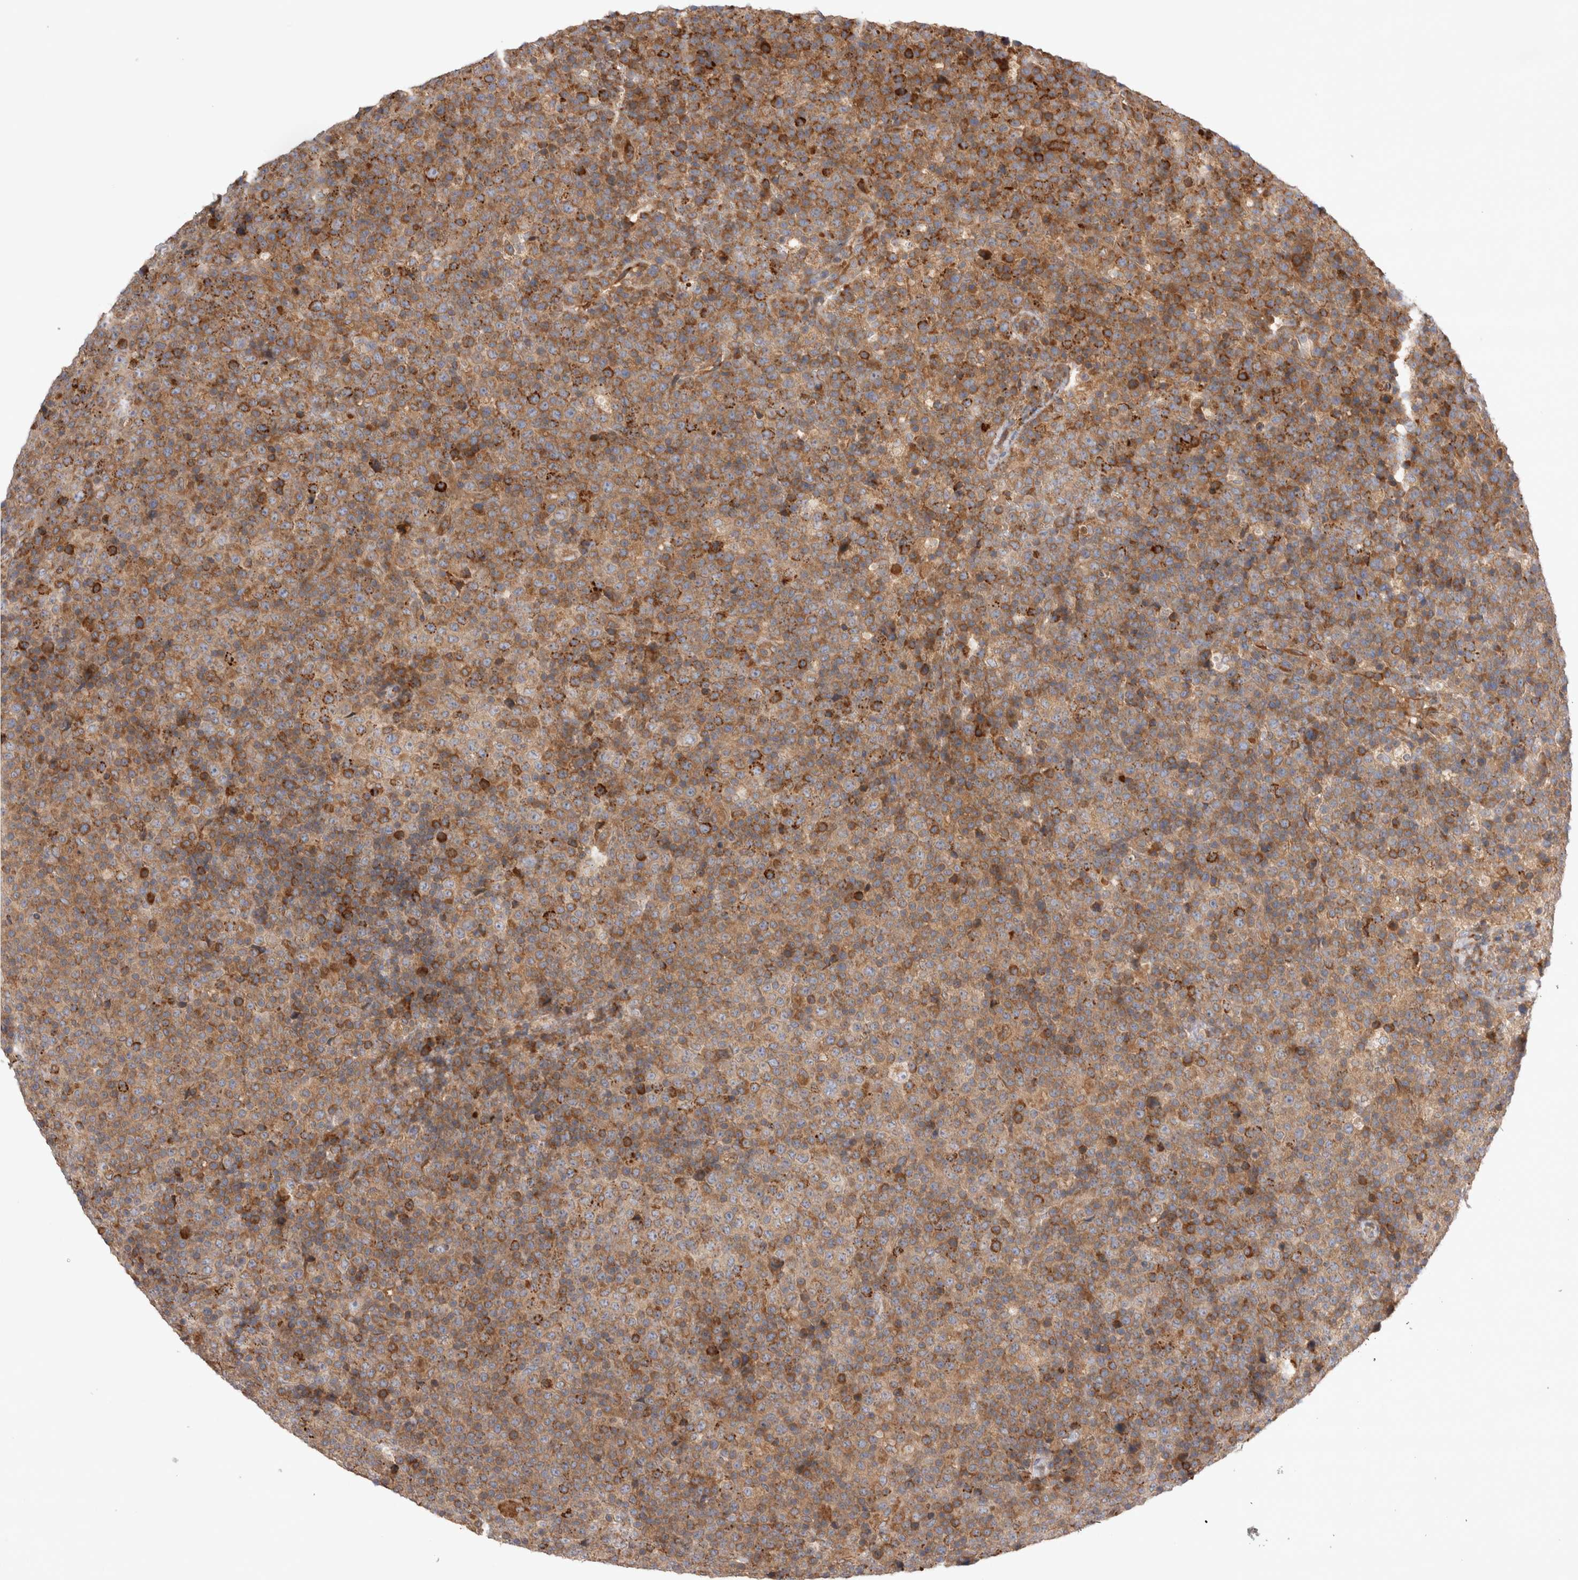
{"staining": {"intensity": "moderate", "quantity": ">75%", "location": "cytoplasmic/membranous"}, "tissue": "lymphoma", "cell_type": "Tumor cells", "image_type": "cancer", "snomed": [{"axis": "morphology", "description": "Malignant lymphoma, non-Hodgkin's type, High grade"}, {"axis": "topography", "description": "Lymph node"}], "caption": "Malignant lymphoma, non-Hodgkin's type (high-grade) was stained to show a protein in brown. There is medium levels of moderate cytoplasmic/membranous expression in approximately >75% of tumor cells.", "gene": "PDCD10", "patient": {"sex": "male", "age": 13}}